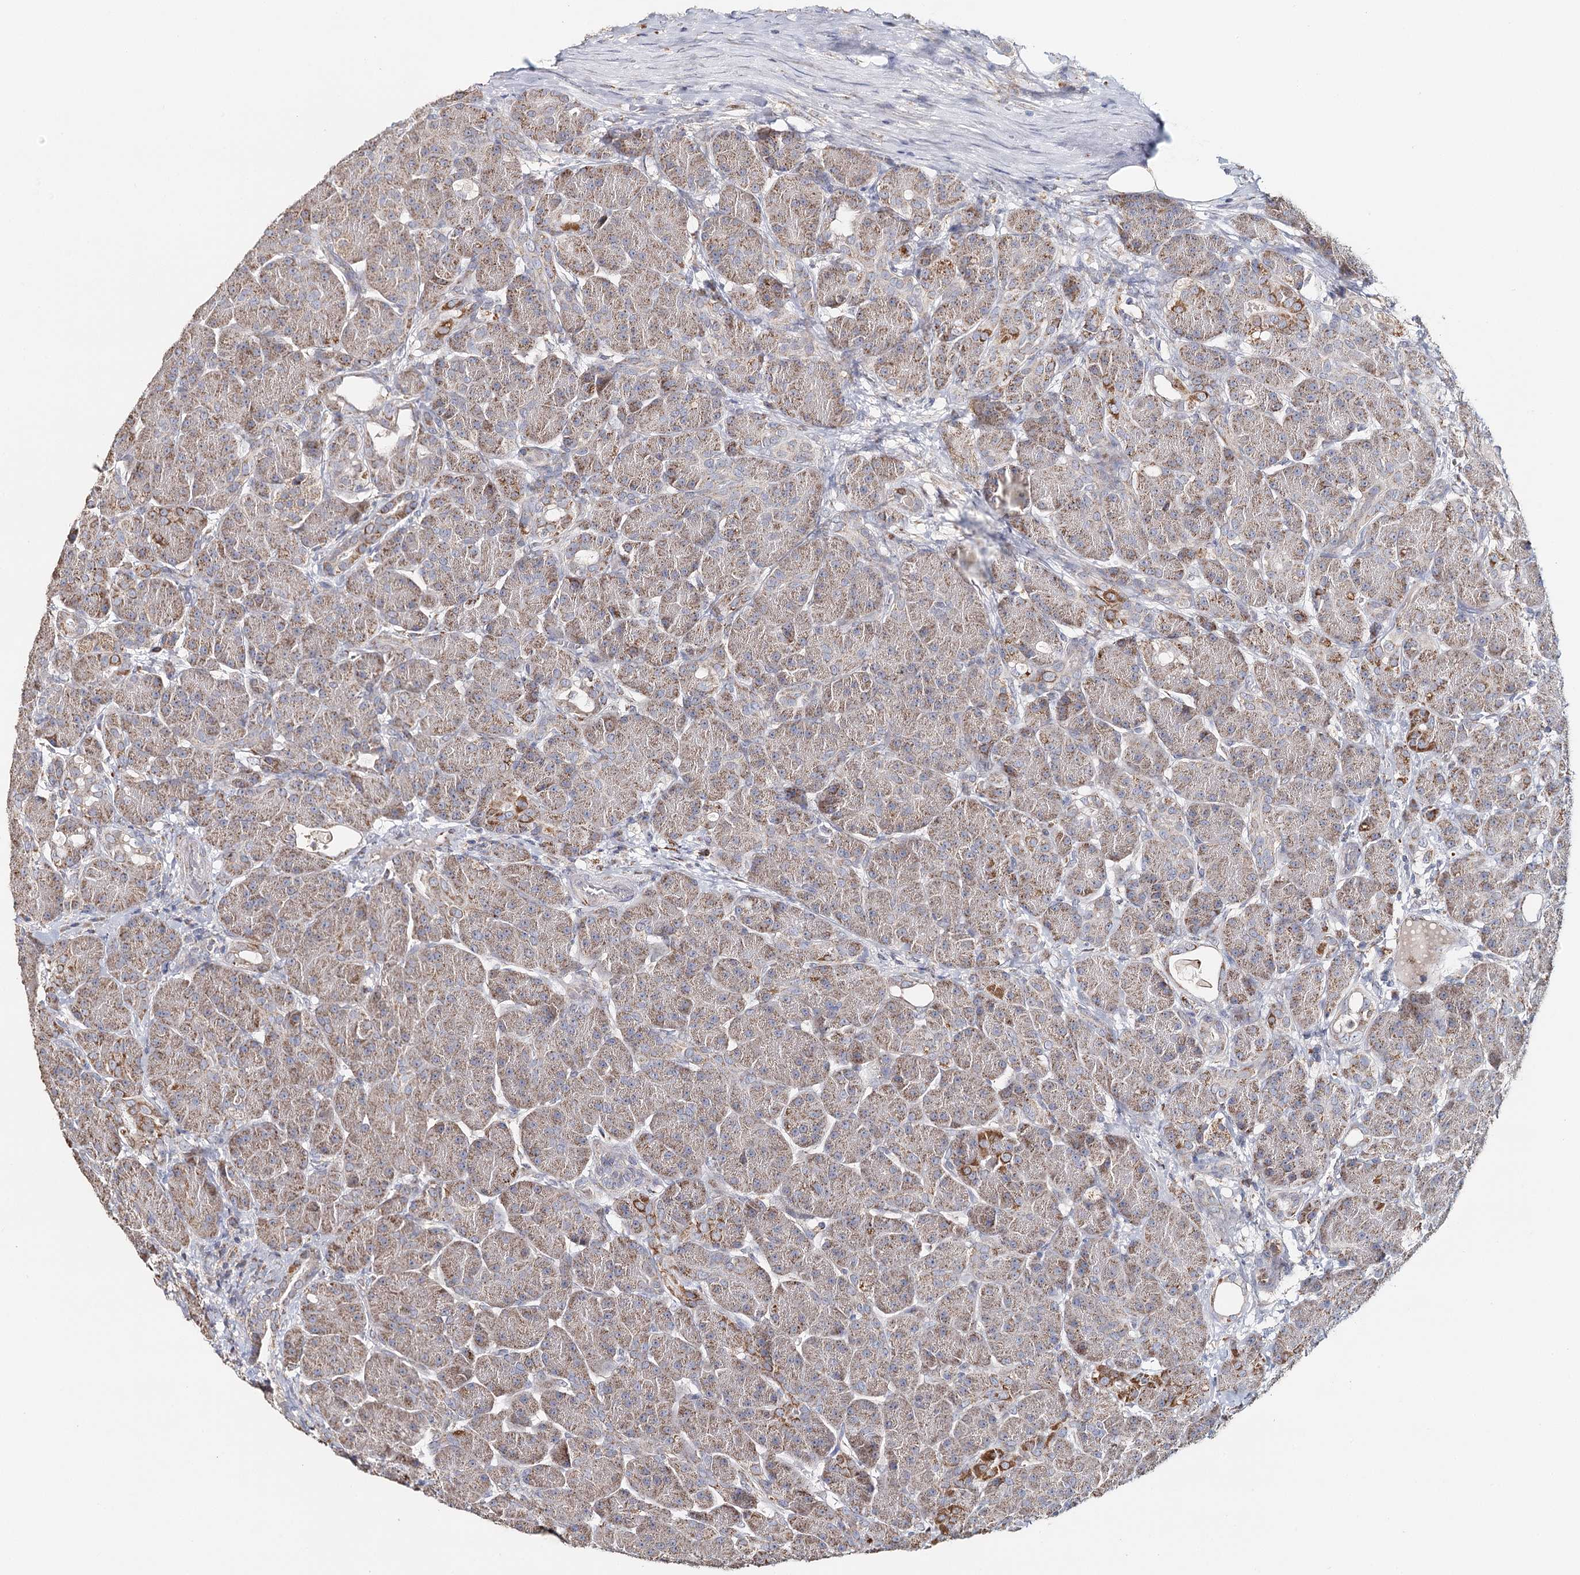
{"staining": {"intensity": "moderate", "quantity": "25%-75%", "location": "cytoplasmic/membranous"}, "tissue": "pancreas", "cell_type": "Exocrine glandular cells", "image_type": "normal", "snomed": [{"axis": "morphology", "description": "Normal tissue, NOS"}, {"axis": "topography", "description": "Pancreas"}], "caption": "This is a micrograph of immunohistochemistry staining of unremarkable pancreas, which shows moderate staining in the cytoplasmic/membranous of exocrine glandular cells.", "gene": "MMP25", "patient": {"sex": "male", "age": 63}}